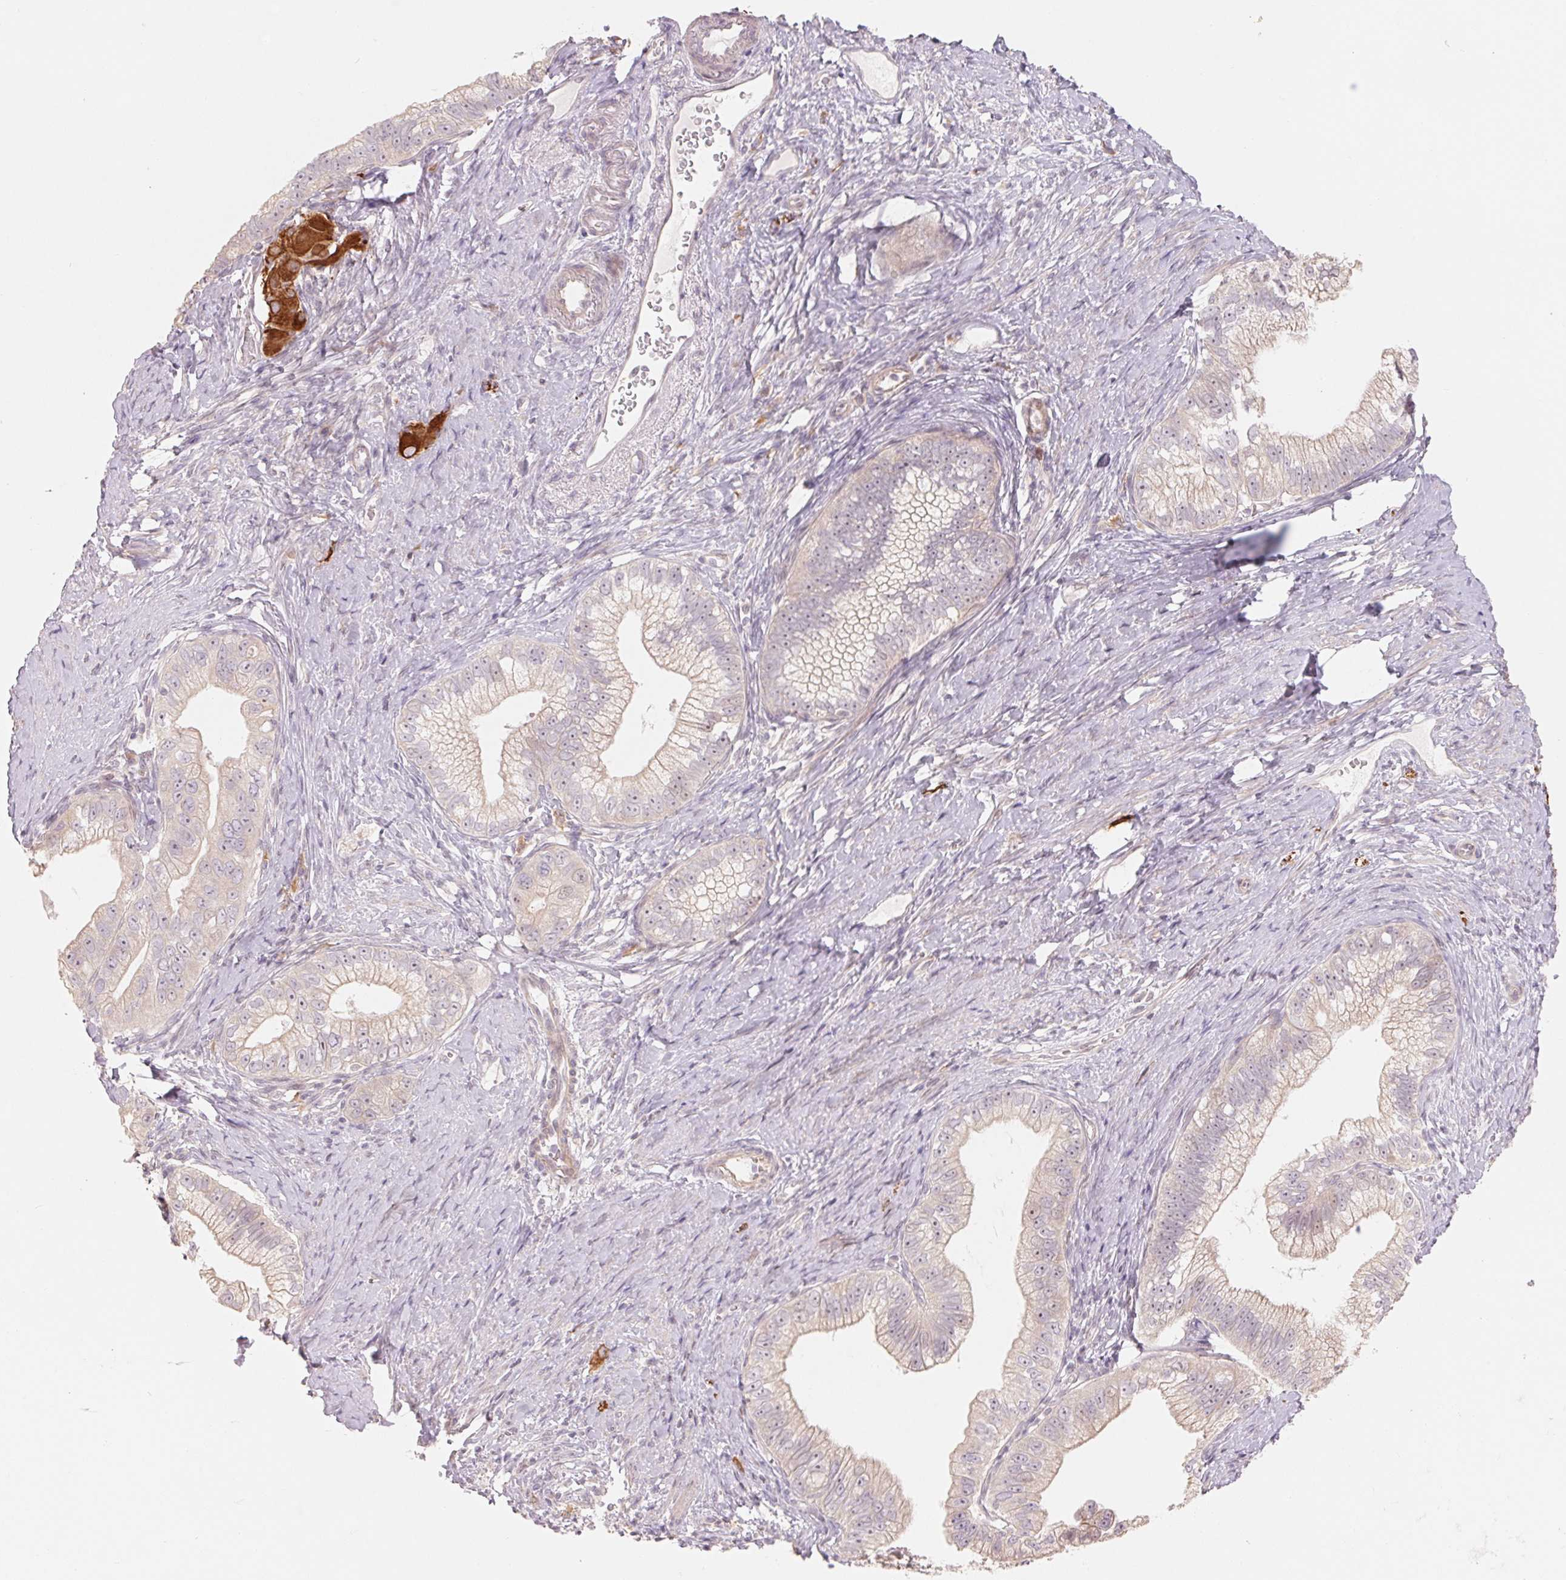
{"staining": {"intensity": "negative", "quantity": "none", "location": "none"}, "tissue": "pancreatic cancer", "cell_type": "Tumor cells", "image_type": "cancer", "snomed": [{"axis": "morphology", "description": "Adenocarcinoma, NOS"}, {"axis": "topography", "description": "Pancreas"}], "caption": "Immunohistochemistry (IHC) image of human adenocarcinoma (pancreatic) stained for a protein (brown), which demonstrates no expression in tumor cells. (Immunohistochemistry (IHC), brightfield microscopy, high magnification).", "gene": "DENND2C", "patient": {"sex": "male", "age": 70}}